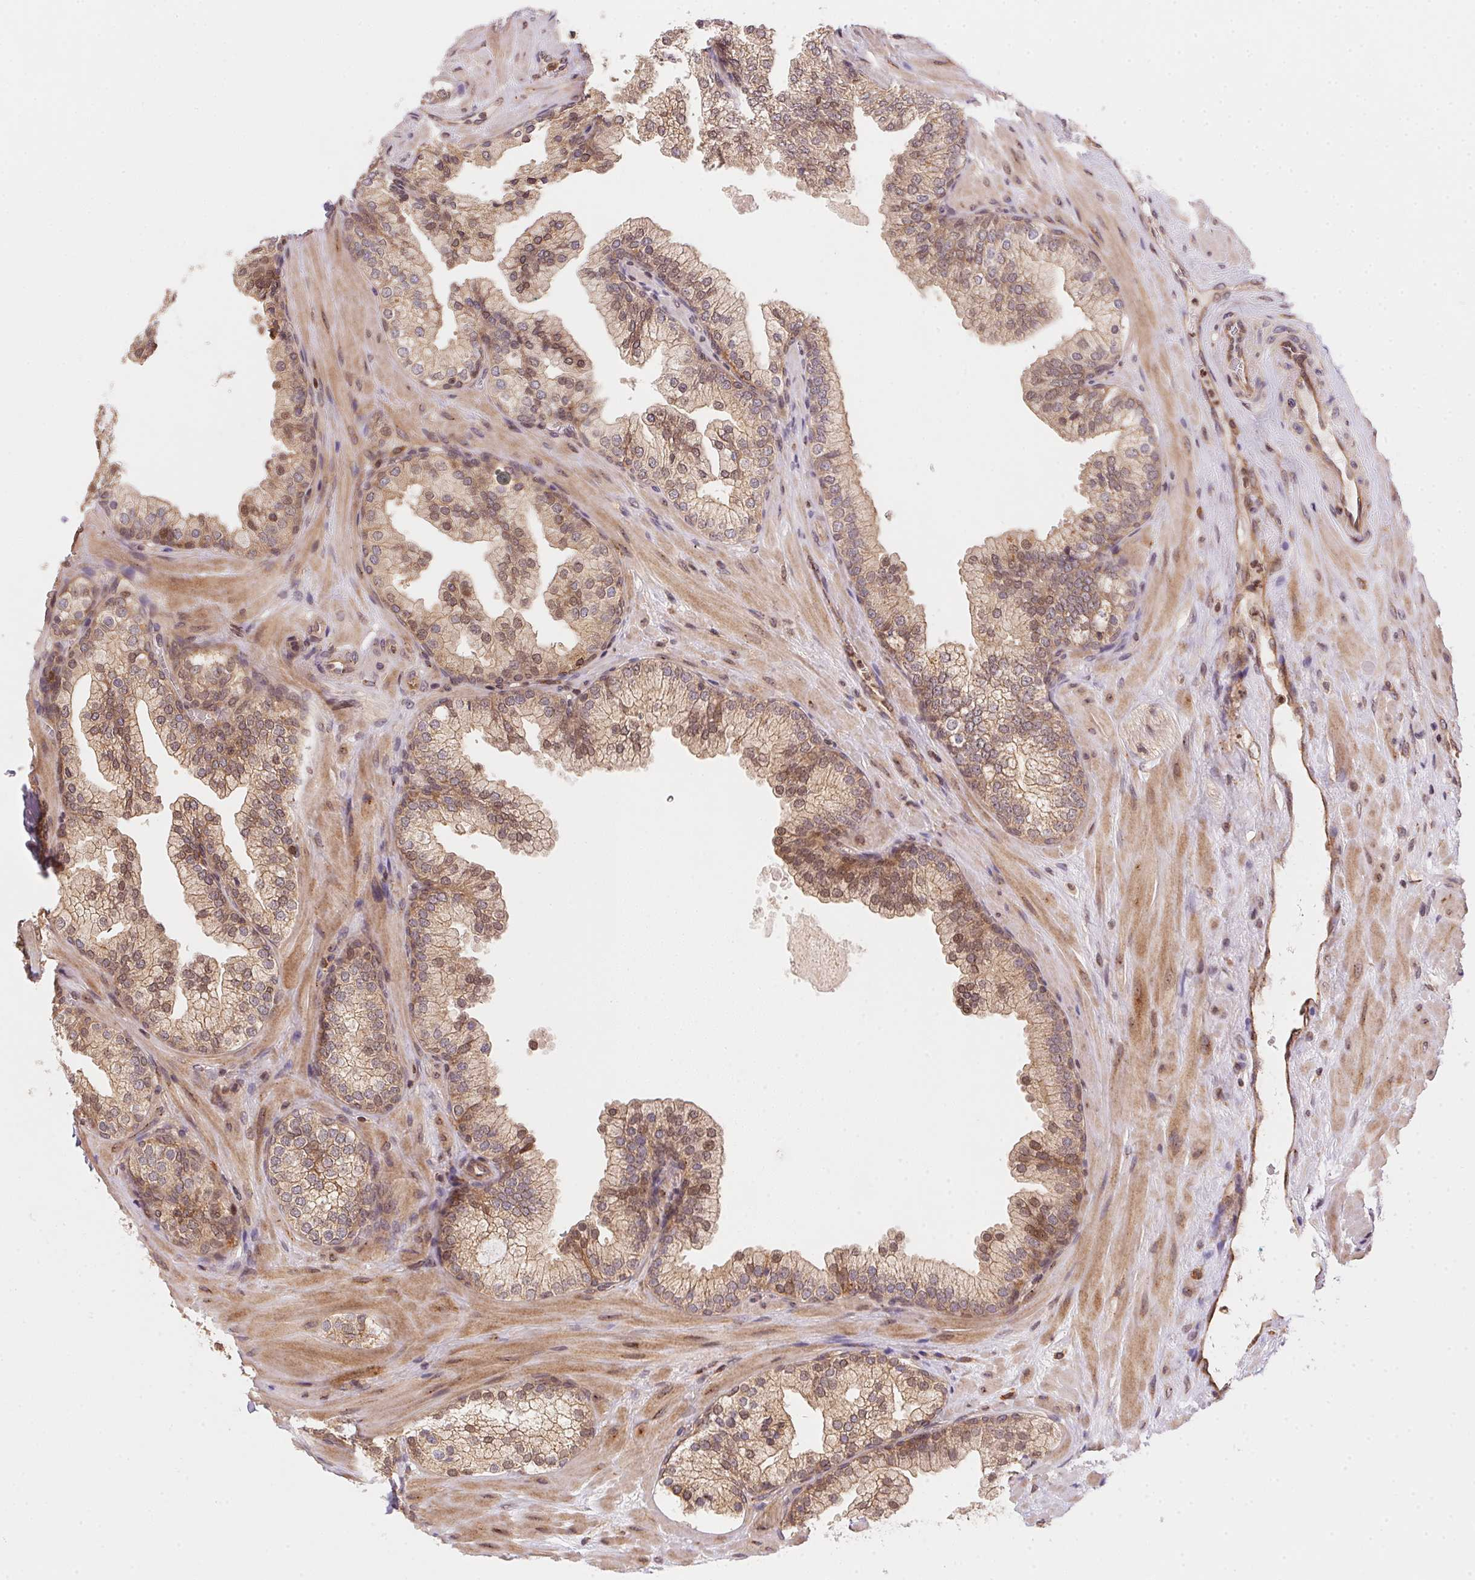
{"staining": {"intensity": "weak", "quantity": ">75%", "location": "cytoplasmic/membranous,nuclear"}, "tissue": "prostate", "cell_type": "Glandular cells", "image_type": "normal", "snomed": [{"axis": "morphology", "description": "Normal tissue, NOS"}, {"axis": "topography", "description": "Prostate"}, {"axis": "topography", "description": "Peripheral nerve tissue"}], "caption": "A low amount of weak cytoplasmic/membranous,nuclear staining is present in approximately >75% of glandular cells in normal prostate. Nuclei are stained in blue.", "gene": "MEX3D", "patient": {"sex": "male", "age": 61}}